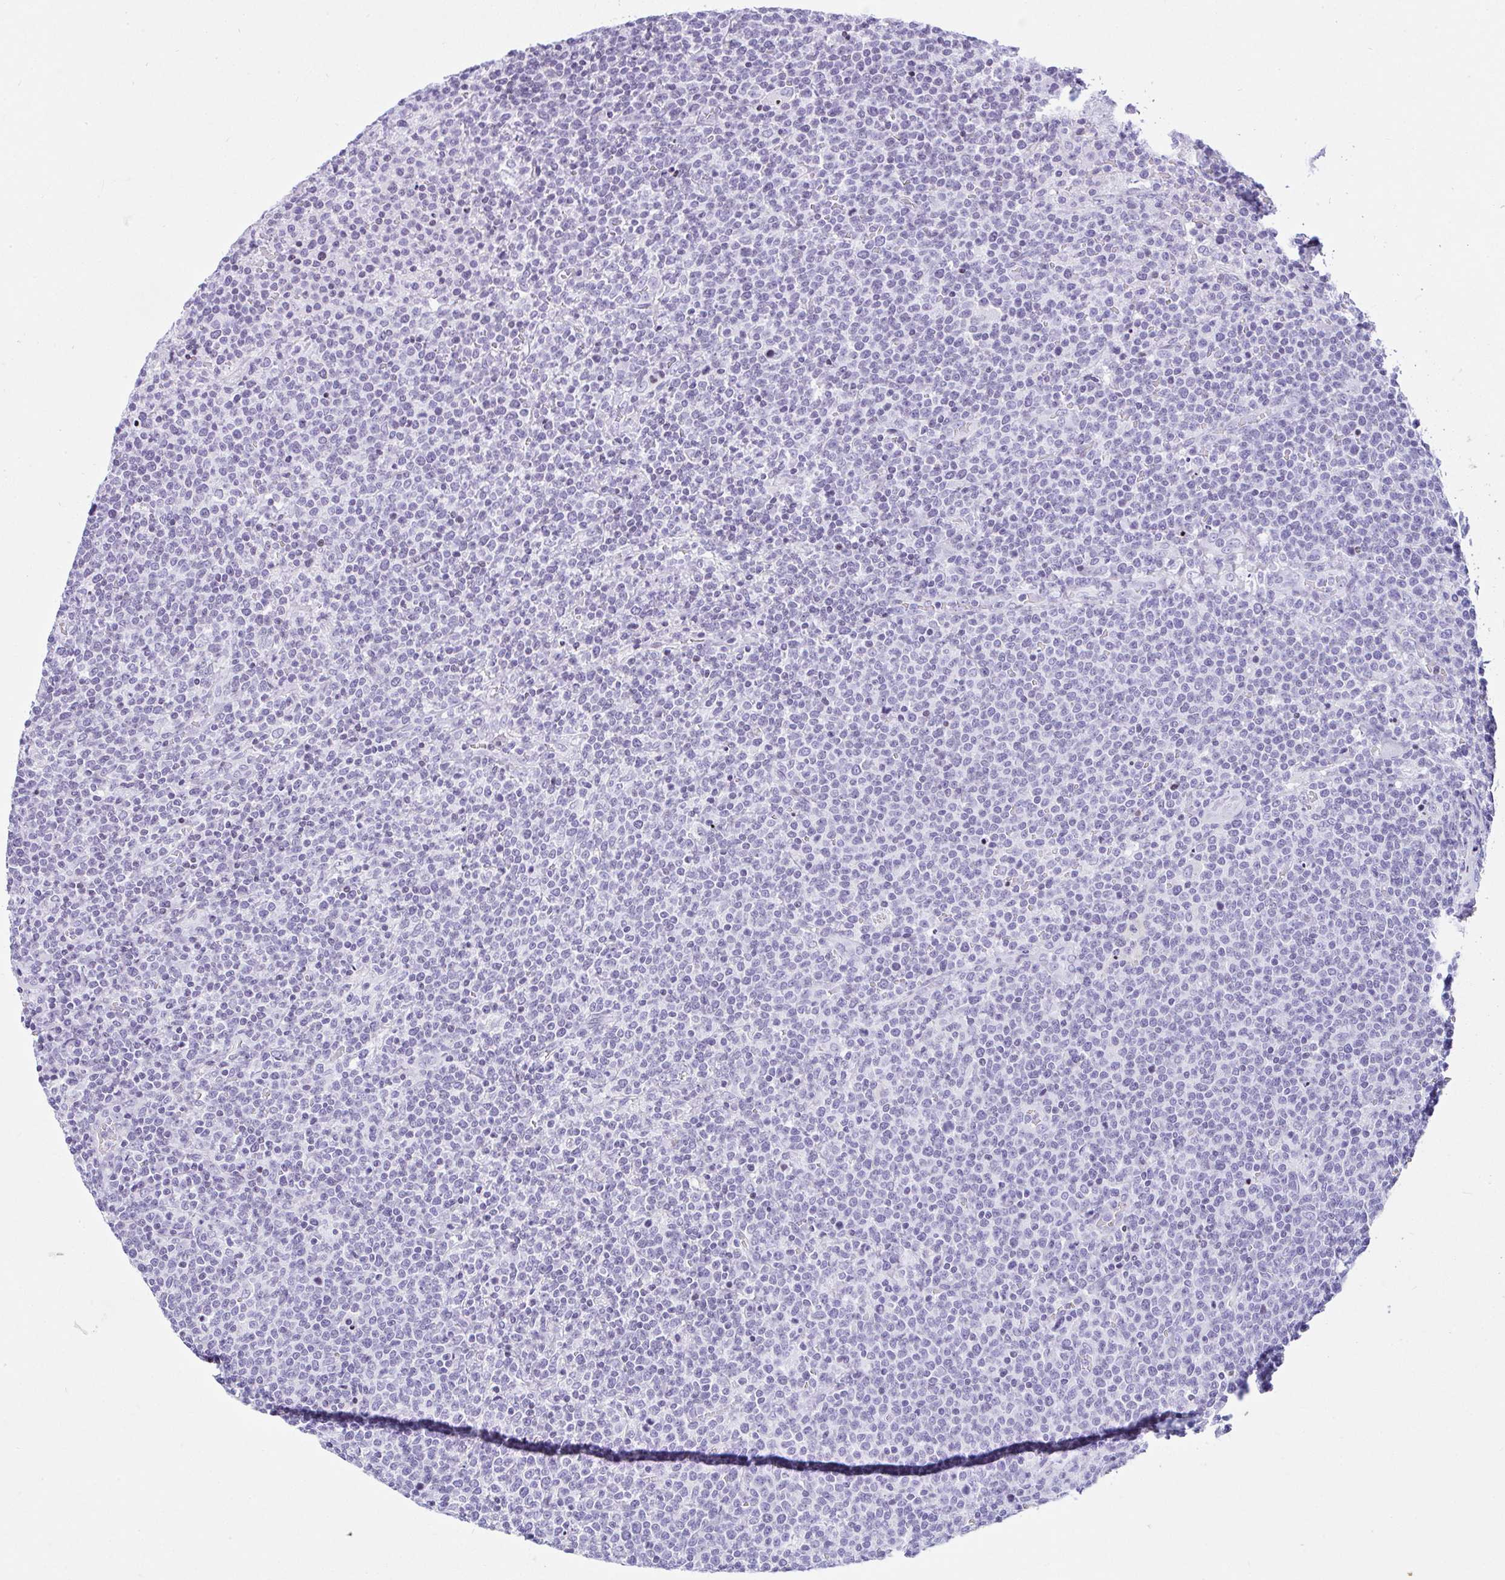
{"staining": {"intensity": "negative", "quantity": "none", "location": "none"}, "tissue": "lymphoma", "cell_type": "Tumor cells", "image_type": "cancer", "snomed": [{"axis": "morphology", "description": "Malignant lymphoma, non-Hodgkin's type, High grade"}, {"axis": "topography", "description": "Lymph node"}], "caption": "The IHC histopathology image has no significant expression in tumor cells of lymphoma tissue.", "gene": "KRT27", "patient": {"sex": "male", "age": 61}}